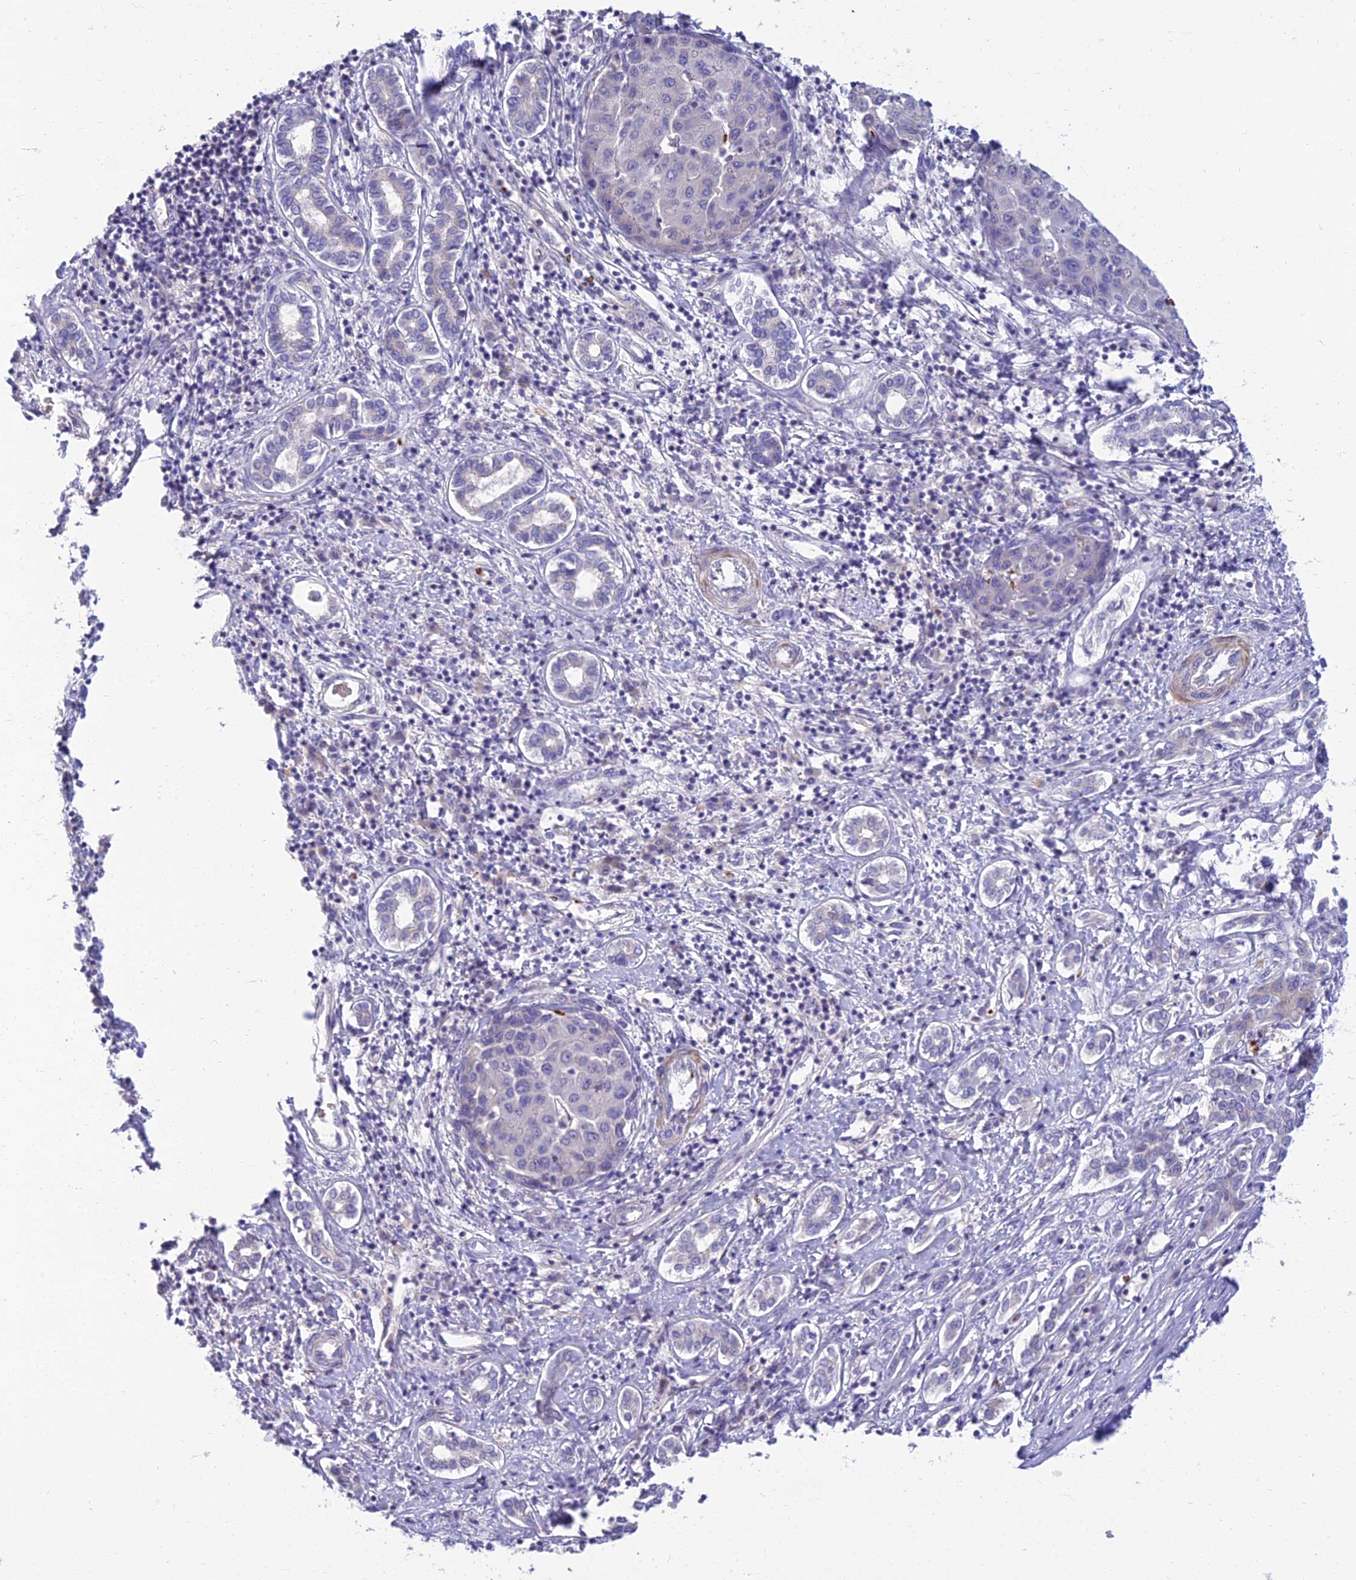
{"staining": {"intensity": "negative", "quantity": "none", "location": "none"}, "tissue": "liver cancer", "cell_type": "Tumor cells", "image_type": "cancer", "snomed": [{"axis": "morphology", "description": "Carcinoma, Hepatocellular, NOS"}, {"axis": "topography", "description": "Liver"}], "caption": "This is an immunohistochemistry photomicrograph of human hepatocellular carcinoma (liver). There is no positivity in tumor cells.", "gene": "CLIP4", "patient": {"sex": "male", "age": 65}}